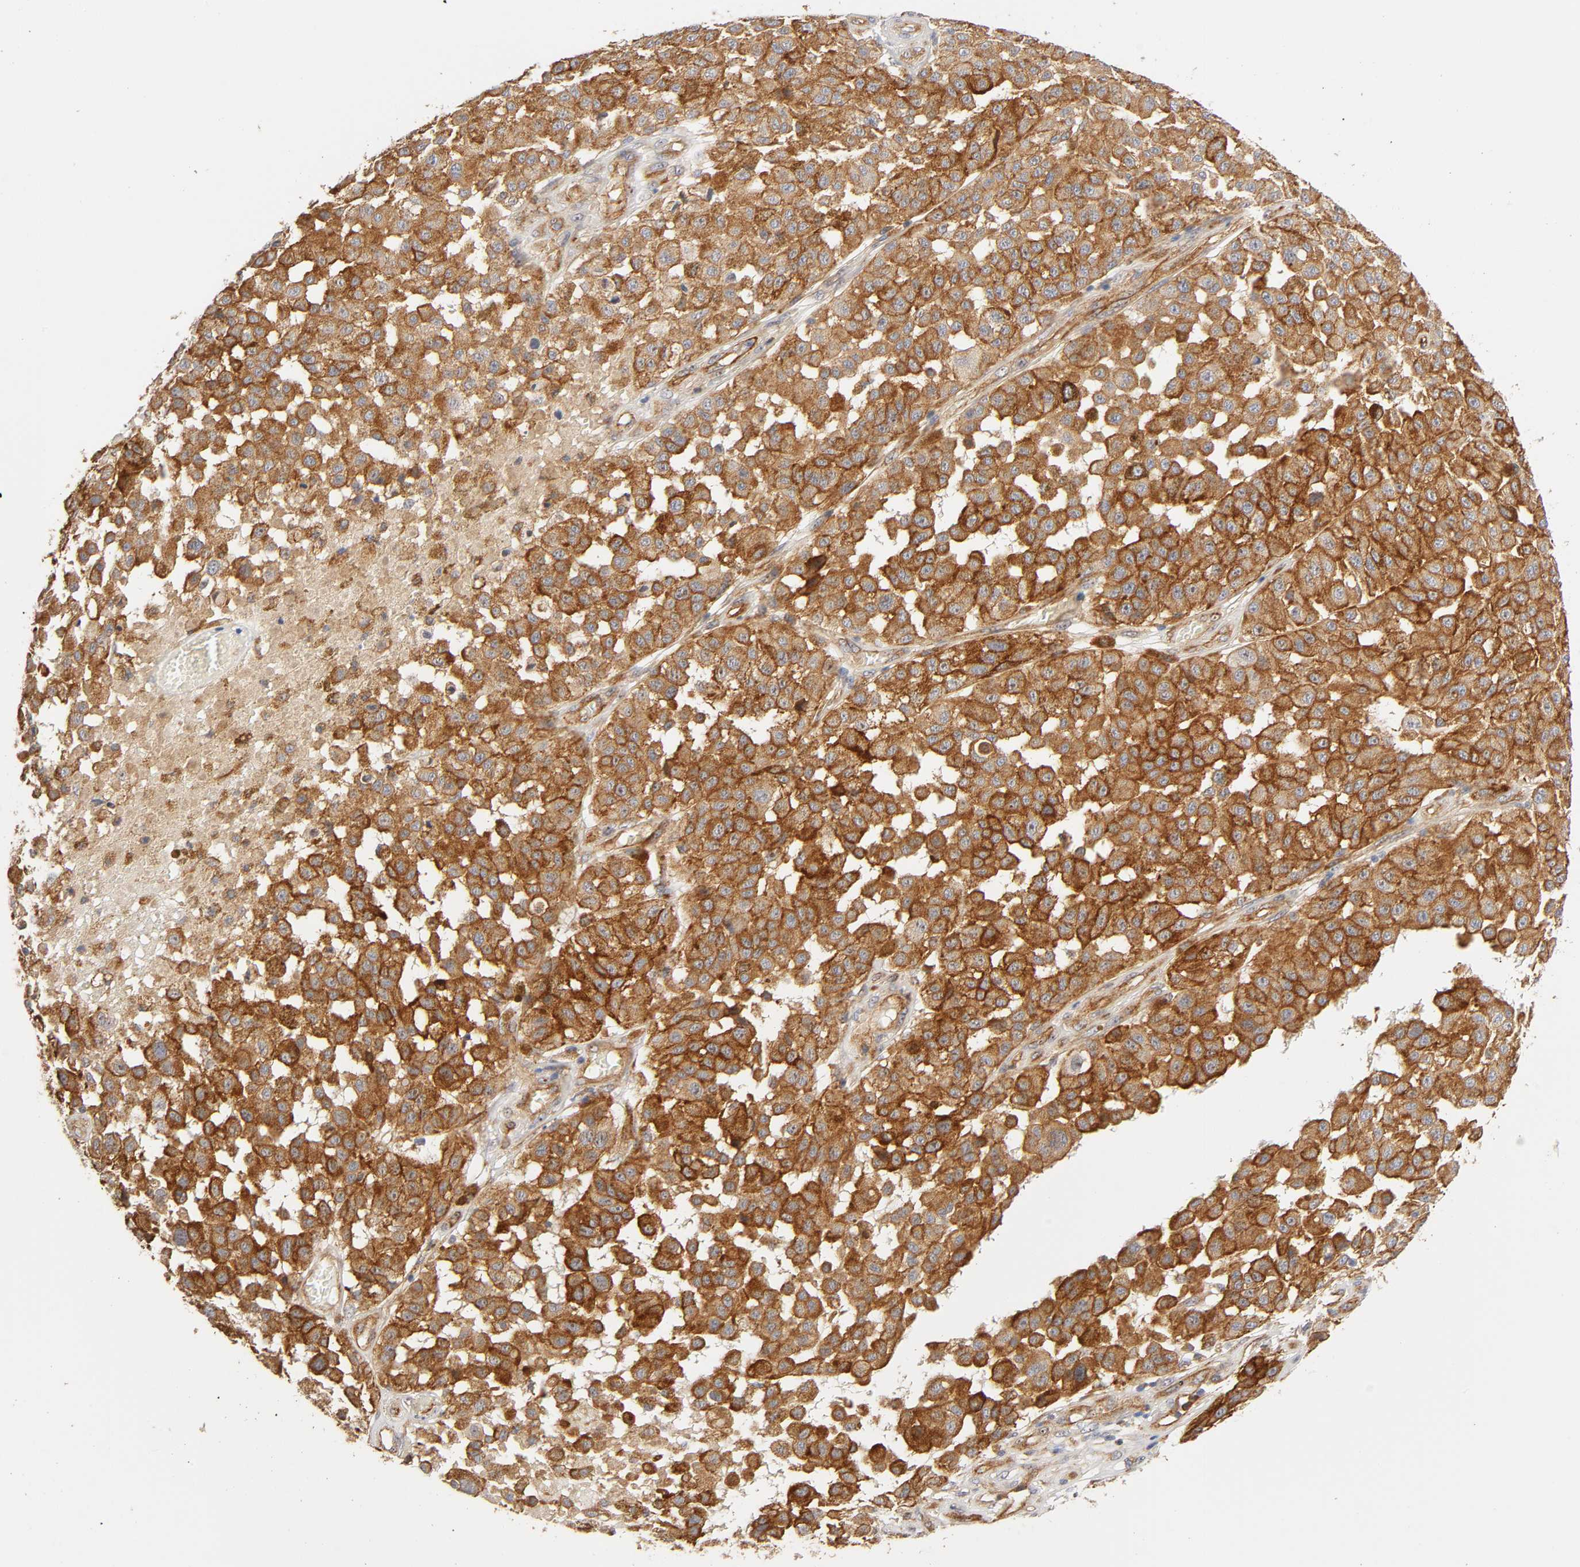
{"staining": {"intensity": "strong", "quantity": ">75%", "location": "cytoplasmic/membranous"}, "tissue": "melanoma", "cell_type": "Tumor cells", "image_type": "cancer", "snomed": [{"axis": "morphology", "description": "Malignant melanoma, NOS"}, {"axis": "topography", "description": "Skin"}], "caption": "Immunohistochemical staining of melanoma demonstrates high levels of strong cytoplasmic/membranous expression in about >75% of tumor cells.", "gene": "PLD1", "patient": {"sex": "female", "age": 64}}